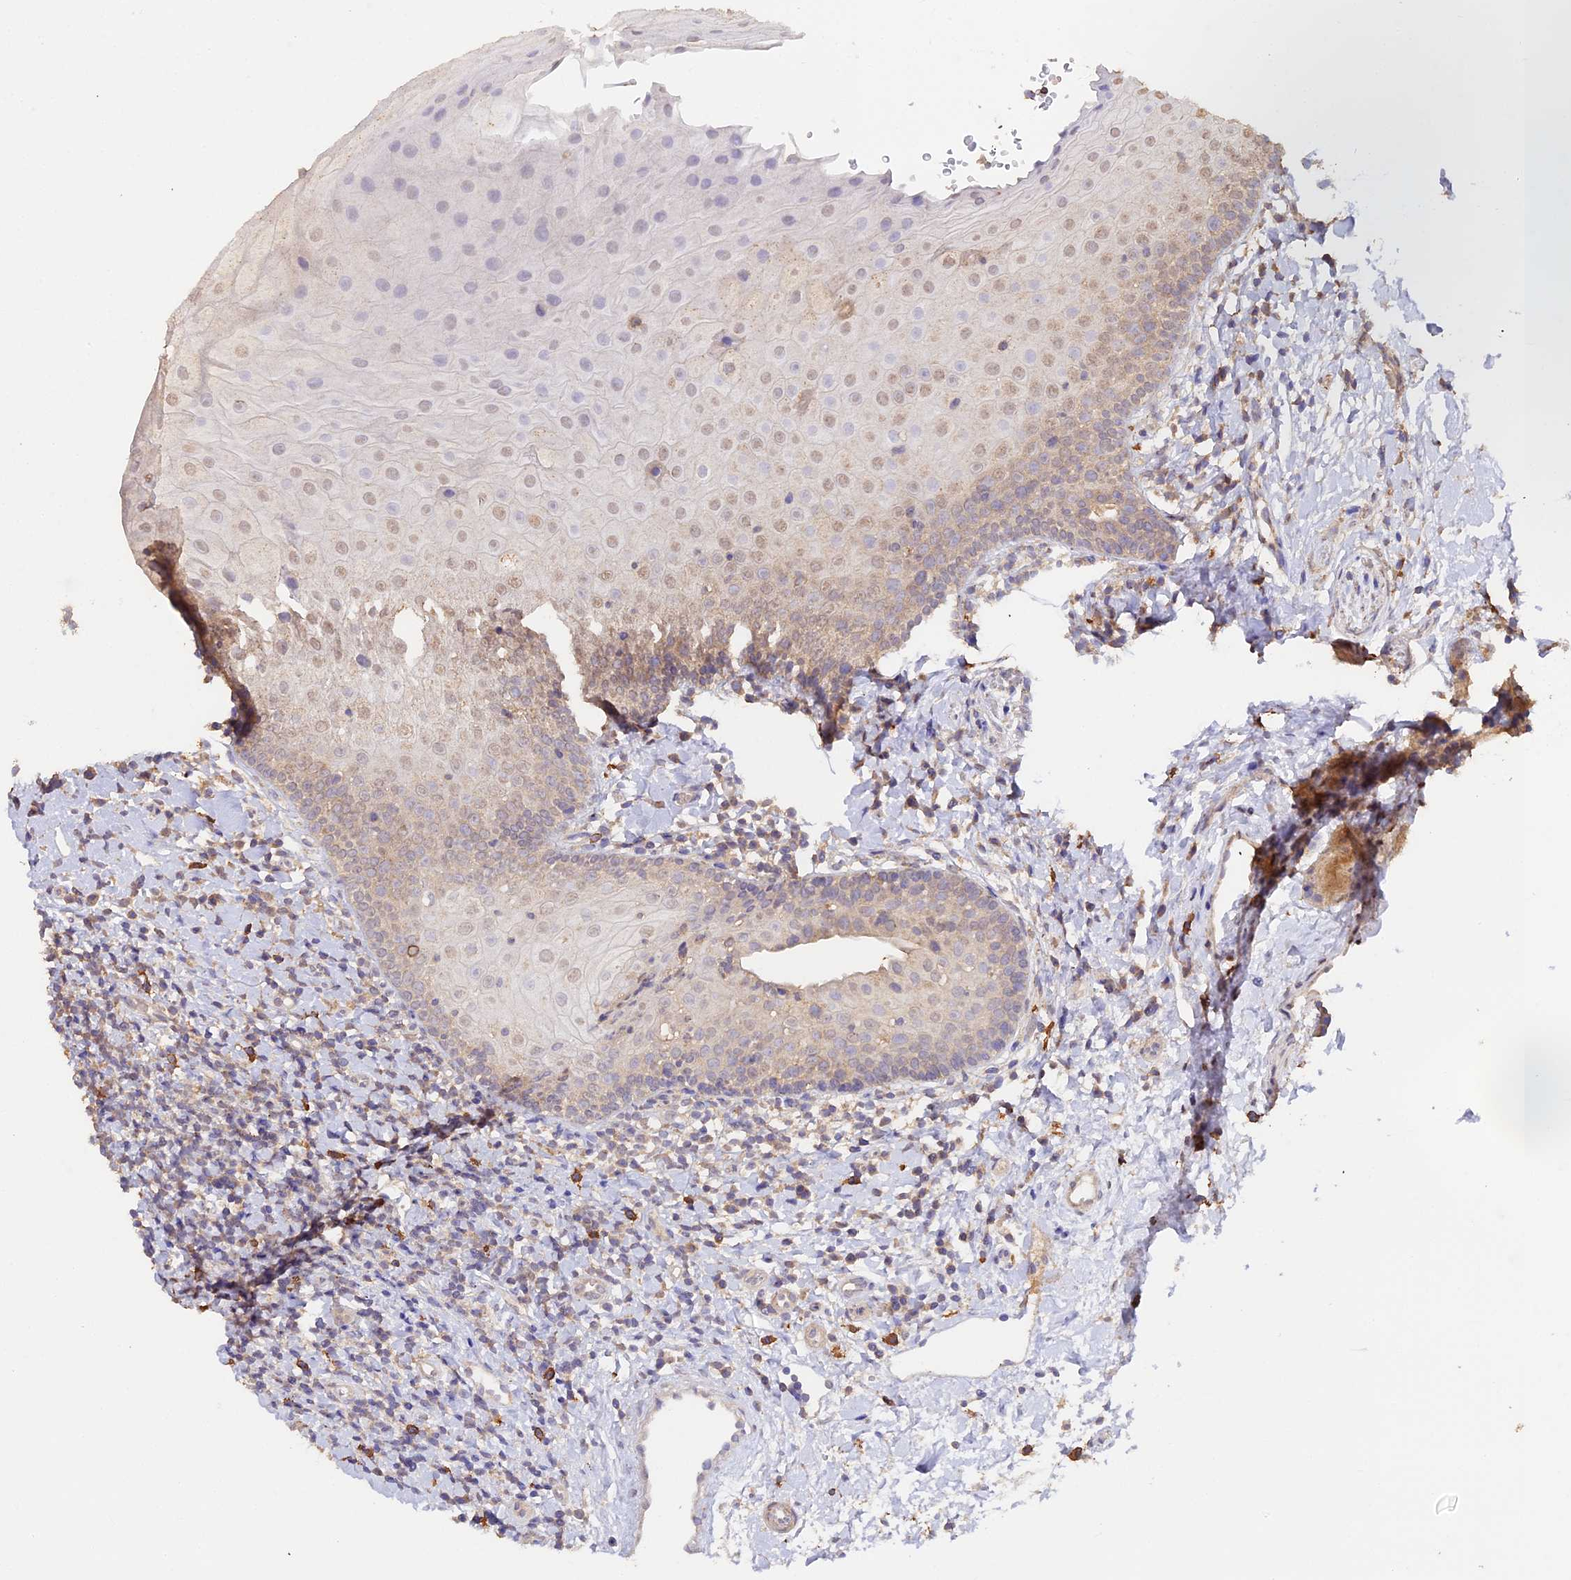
{"staining": {"intensity": "weak", "quantity": "25%-75%", "location": "cytoplasmic/membranous,nuclear"}, "tissue": "oral mucosa", "cell_type": "Squamous epithelial cells", "image_type": "normal", "snomed": [{"axis": "morphology", "description": "Normal tissue, NOS"}, {"axis": "topography", "description": "Oral tissue"}], "caption": "IHC photomicrograph of normal oral mucosa: oral mucosa stained using IHC reveals low levels of weak protein expression localized specifically in the cytoplasmic/membranous,nuclear of squamous epithelial cells, appearing as a cytoplasmic/membranous,nuclear brown color.", "gene": "METTL13", "patient": {"sex": "male", "age": 46}}